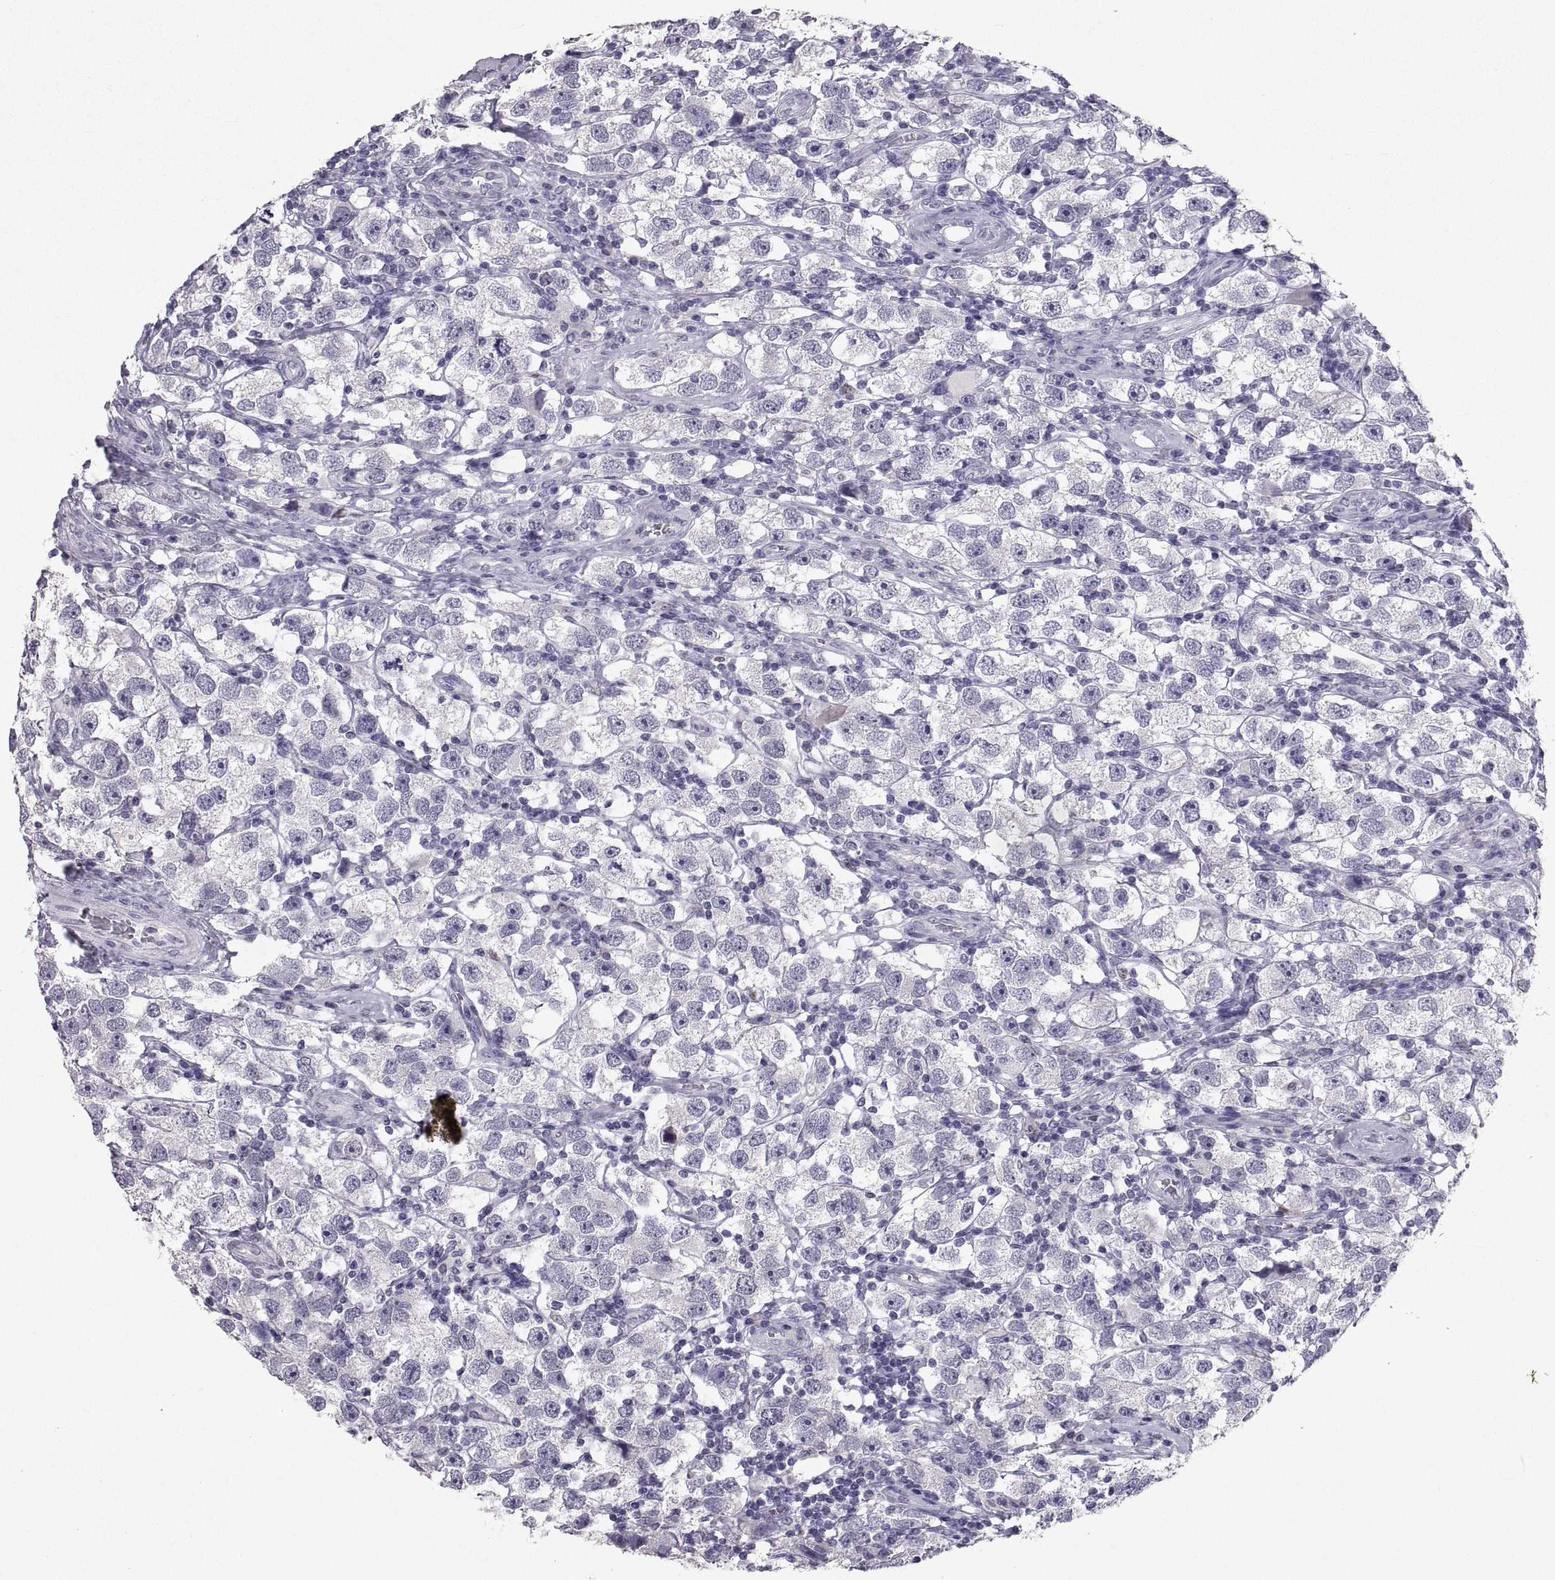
{"staining": {"intensity": "negative", "quantity": "none", "location": "none"}, "tissue": "testis cancer", "cell_type": "Tumor cells", "image_type": "cancer", "snomed": [{"axis": "morphology", "description": "Seminoma, NOS"}, {"axis": "topography", "description": "Testis"}], "caption": "A high-resolution histopathology image shows immunohistochemistry staining of testis cancer (seminoma), which displays no significant expression in tumor cells. The staining is performed using DAB (3,3'-diaminobenzidine) brown chromogen with nuclei counter-stained in using hematoxylin.", "gene": "SOX21", "patient": {"sex": "male", "age": 26}}